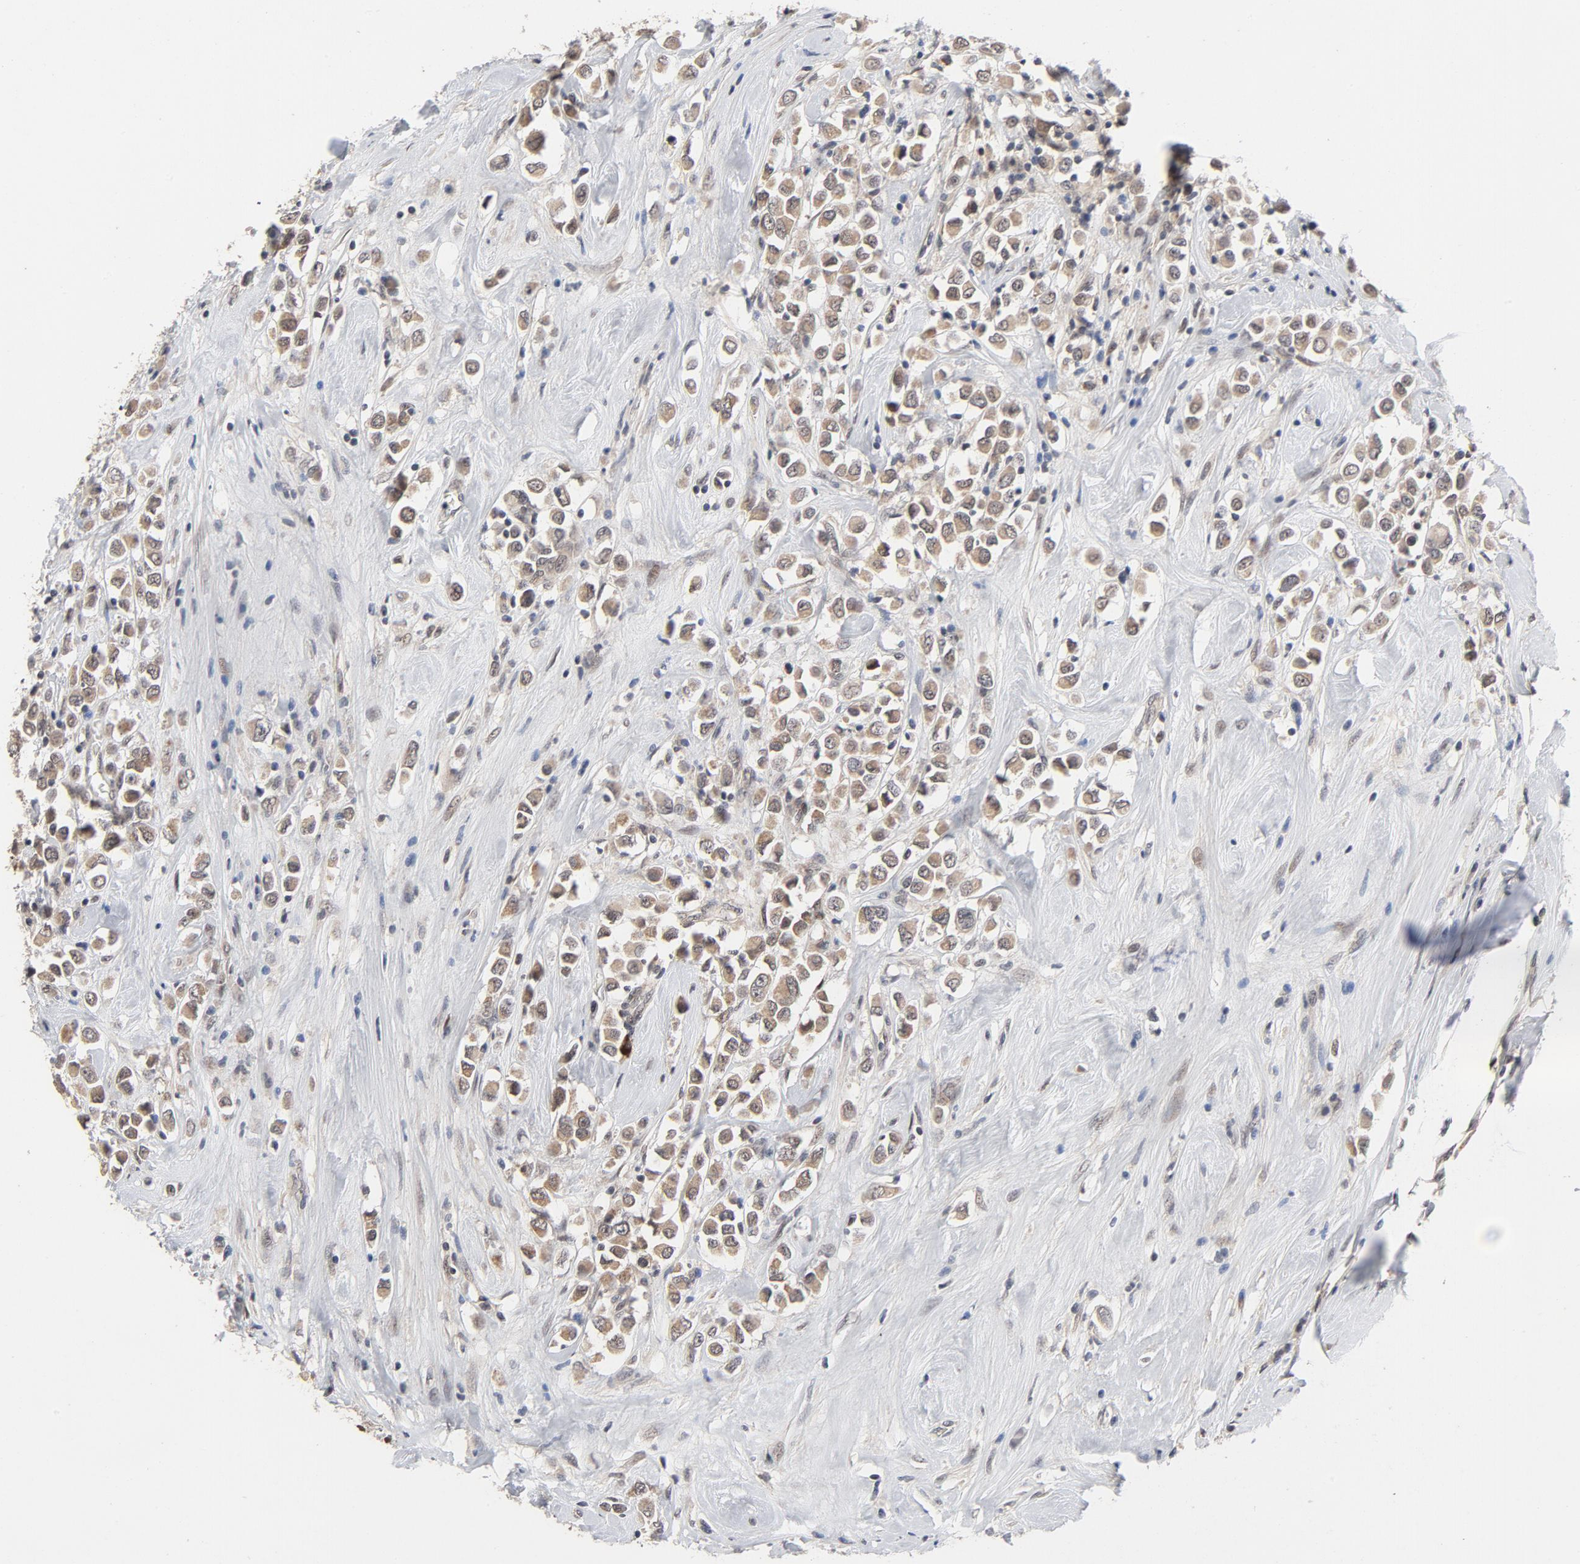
{"staining": {"intensity": "moderate", "quantity": "<25%", "location": "cytoplasmic/membranous"}, "tissue": "breast cancer", "cell_type": "Tumor cells", "image_type": "cancer", "snomed": [{"axis": "morphology", "description": "Duct carcinoma"}, {"axis": "topography", "description": "Breast"}], "caption": "There is low levels of moderate cytoplasmic/membranous staining in tumor cells of breast infiltrating ductal carcinoma, as demonstrated by immunohistochemical staining (brown color).", "gene": "ZKSCAN8", "patient": {"sex": "female", "age": 61}}